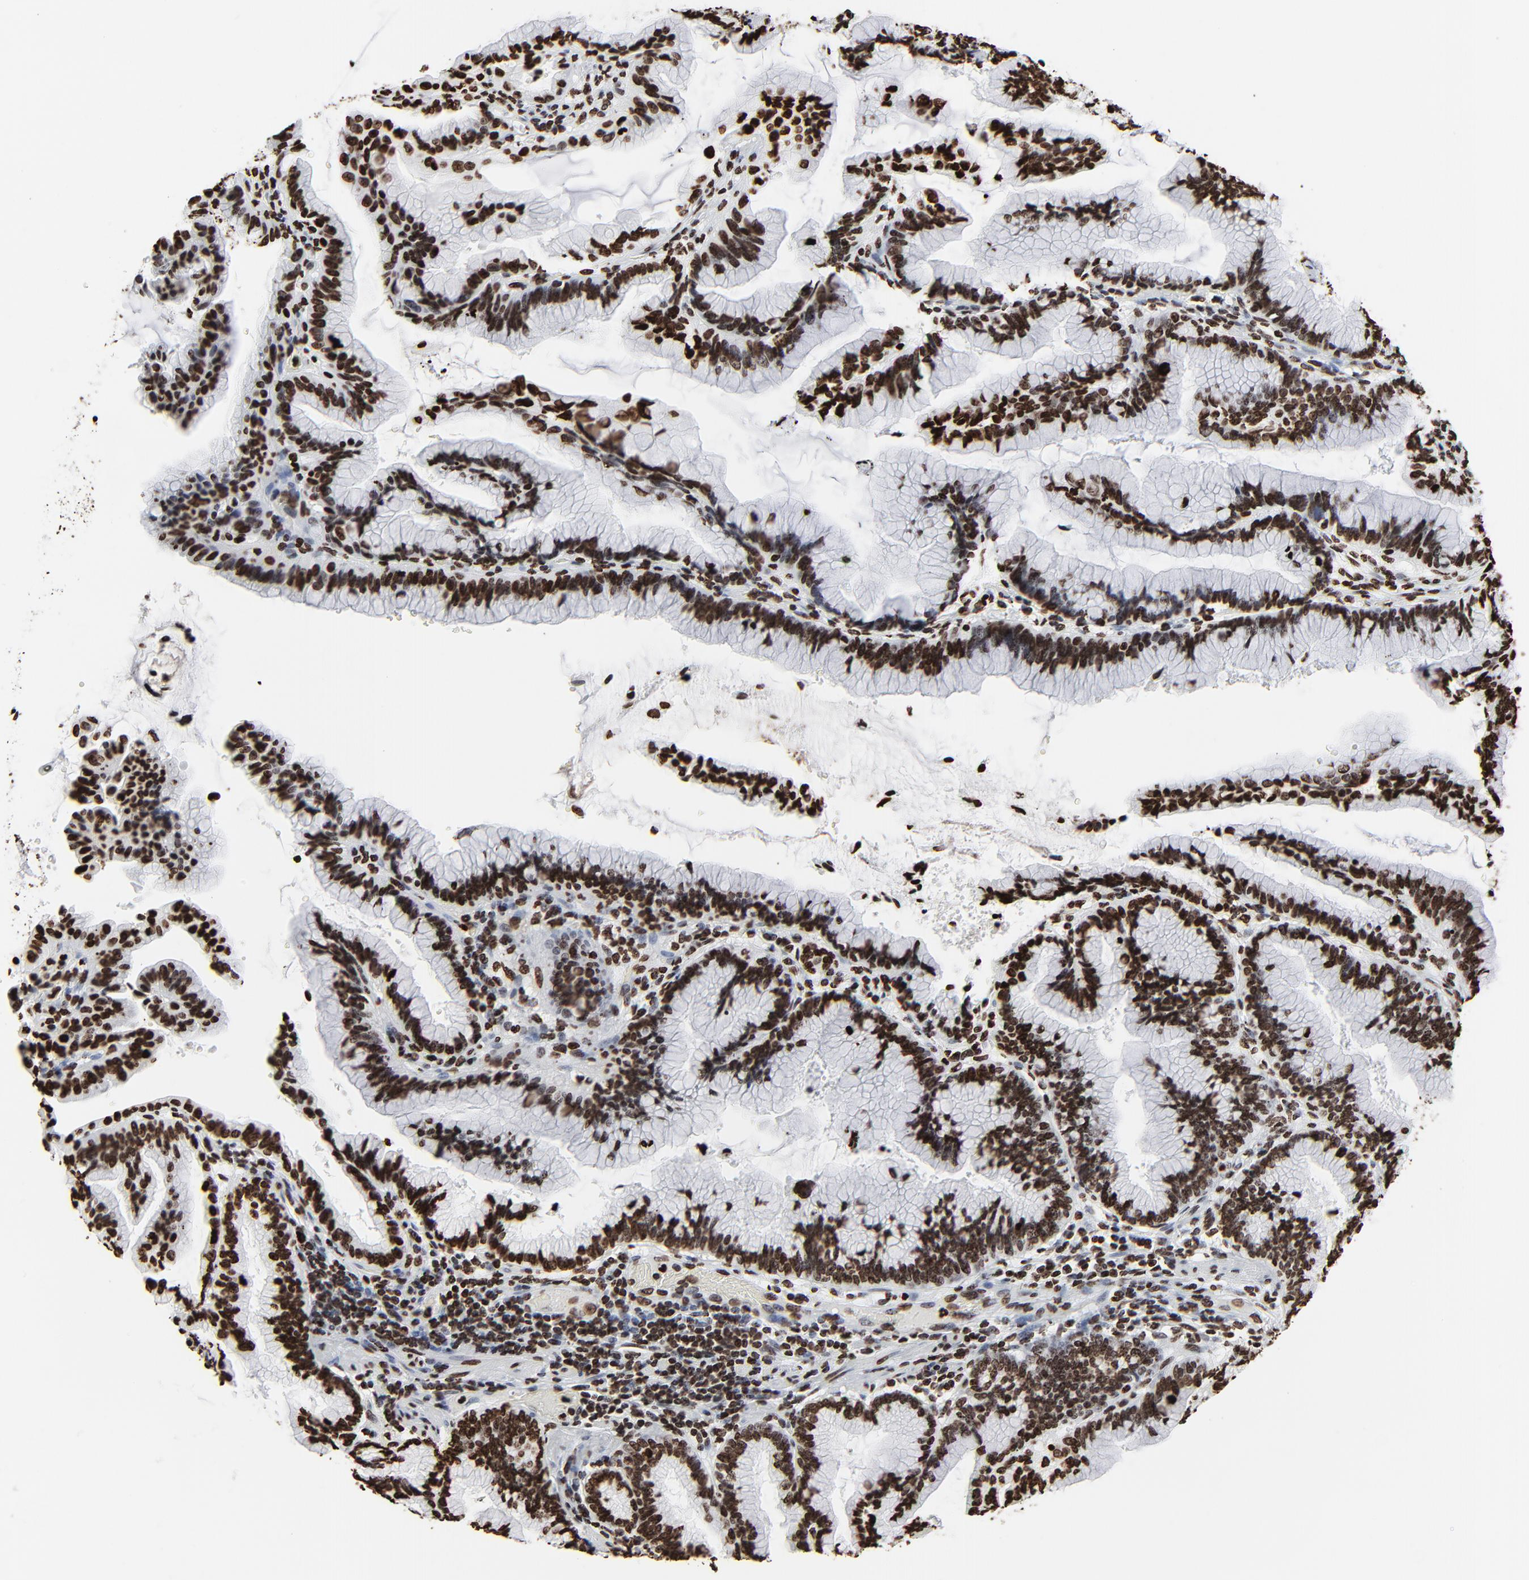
{"staining": {"intensity": "strong", "quantity": ">75%", "location": "nuclear"}, "tissue": "pancreatic cancer", "cell_type": "Tumor cells", "image_type": "cancer", "snomed": [{"axis": "morphology", "description": "Adenocarcinoma, NOS"}, {"axis": "topography", "description": "Pancreas"}], "caption": "Tumor cells show strong nuclear staining in approximately >75% of cells in pancreatic cancer (adenocarcinoma).", "gene": "H3-4", "patient": {"sex": "female", "age": 64}}